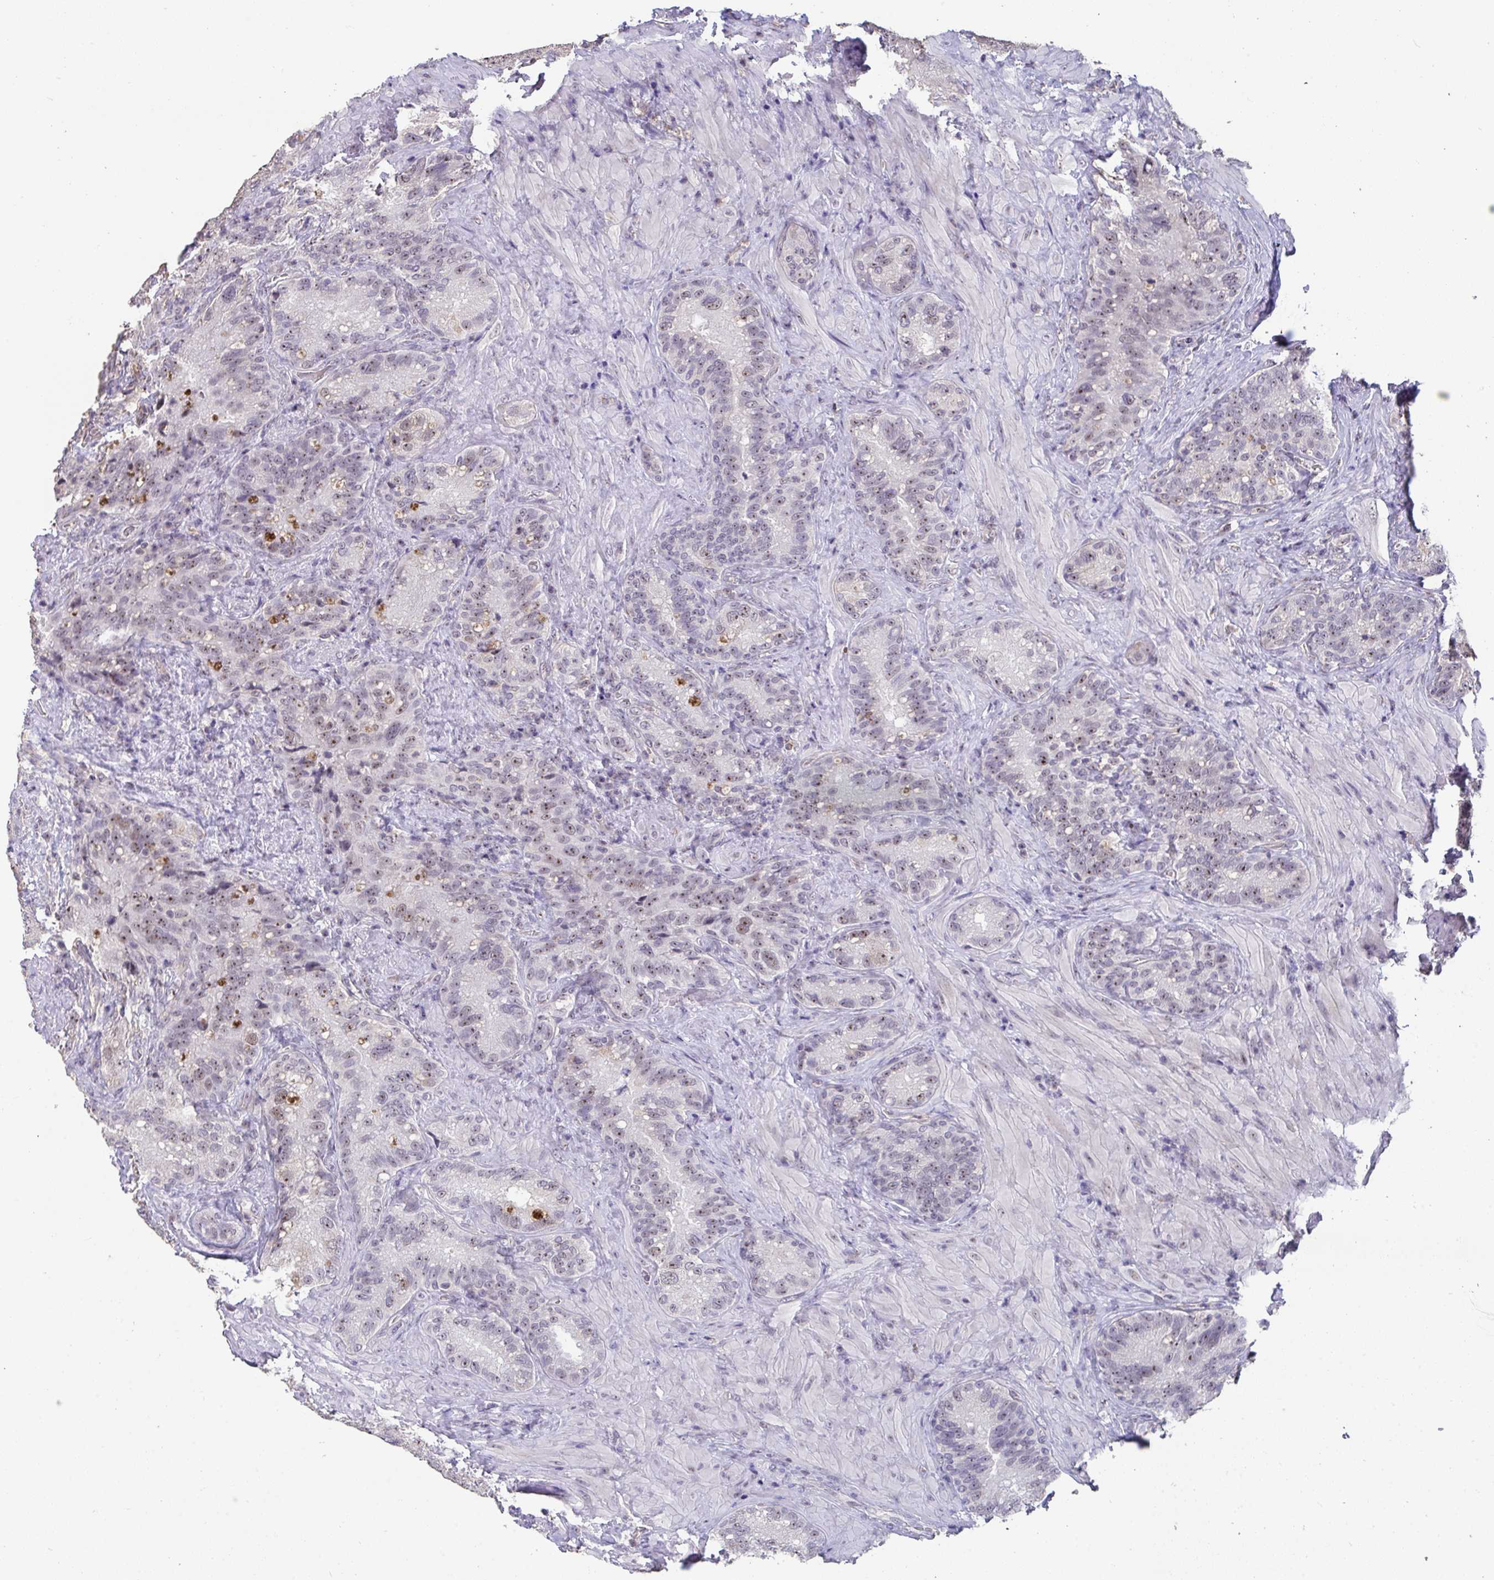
{"staining": {"intensity": "weak", "quantity": "25%-75%", "location": "nuclear"}, "tissue": "seminal vesicle", "cell_type": "Glandular cells", "image_type": "normal", "snomed": [{"axis": "morphology", "description": "Normal tissue, NOS"}, {"axis": "topography", "description": "Seminal veicle"}], "caption": "Glandular cells exhibit low levels of weak nuclear positivity in approximately 25%-75% of cells in benign human seminal vesicle.", "gene": "SENP3", "patient": {"sex": "male", "age": 68}}